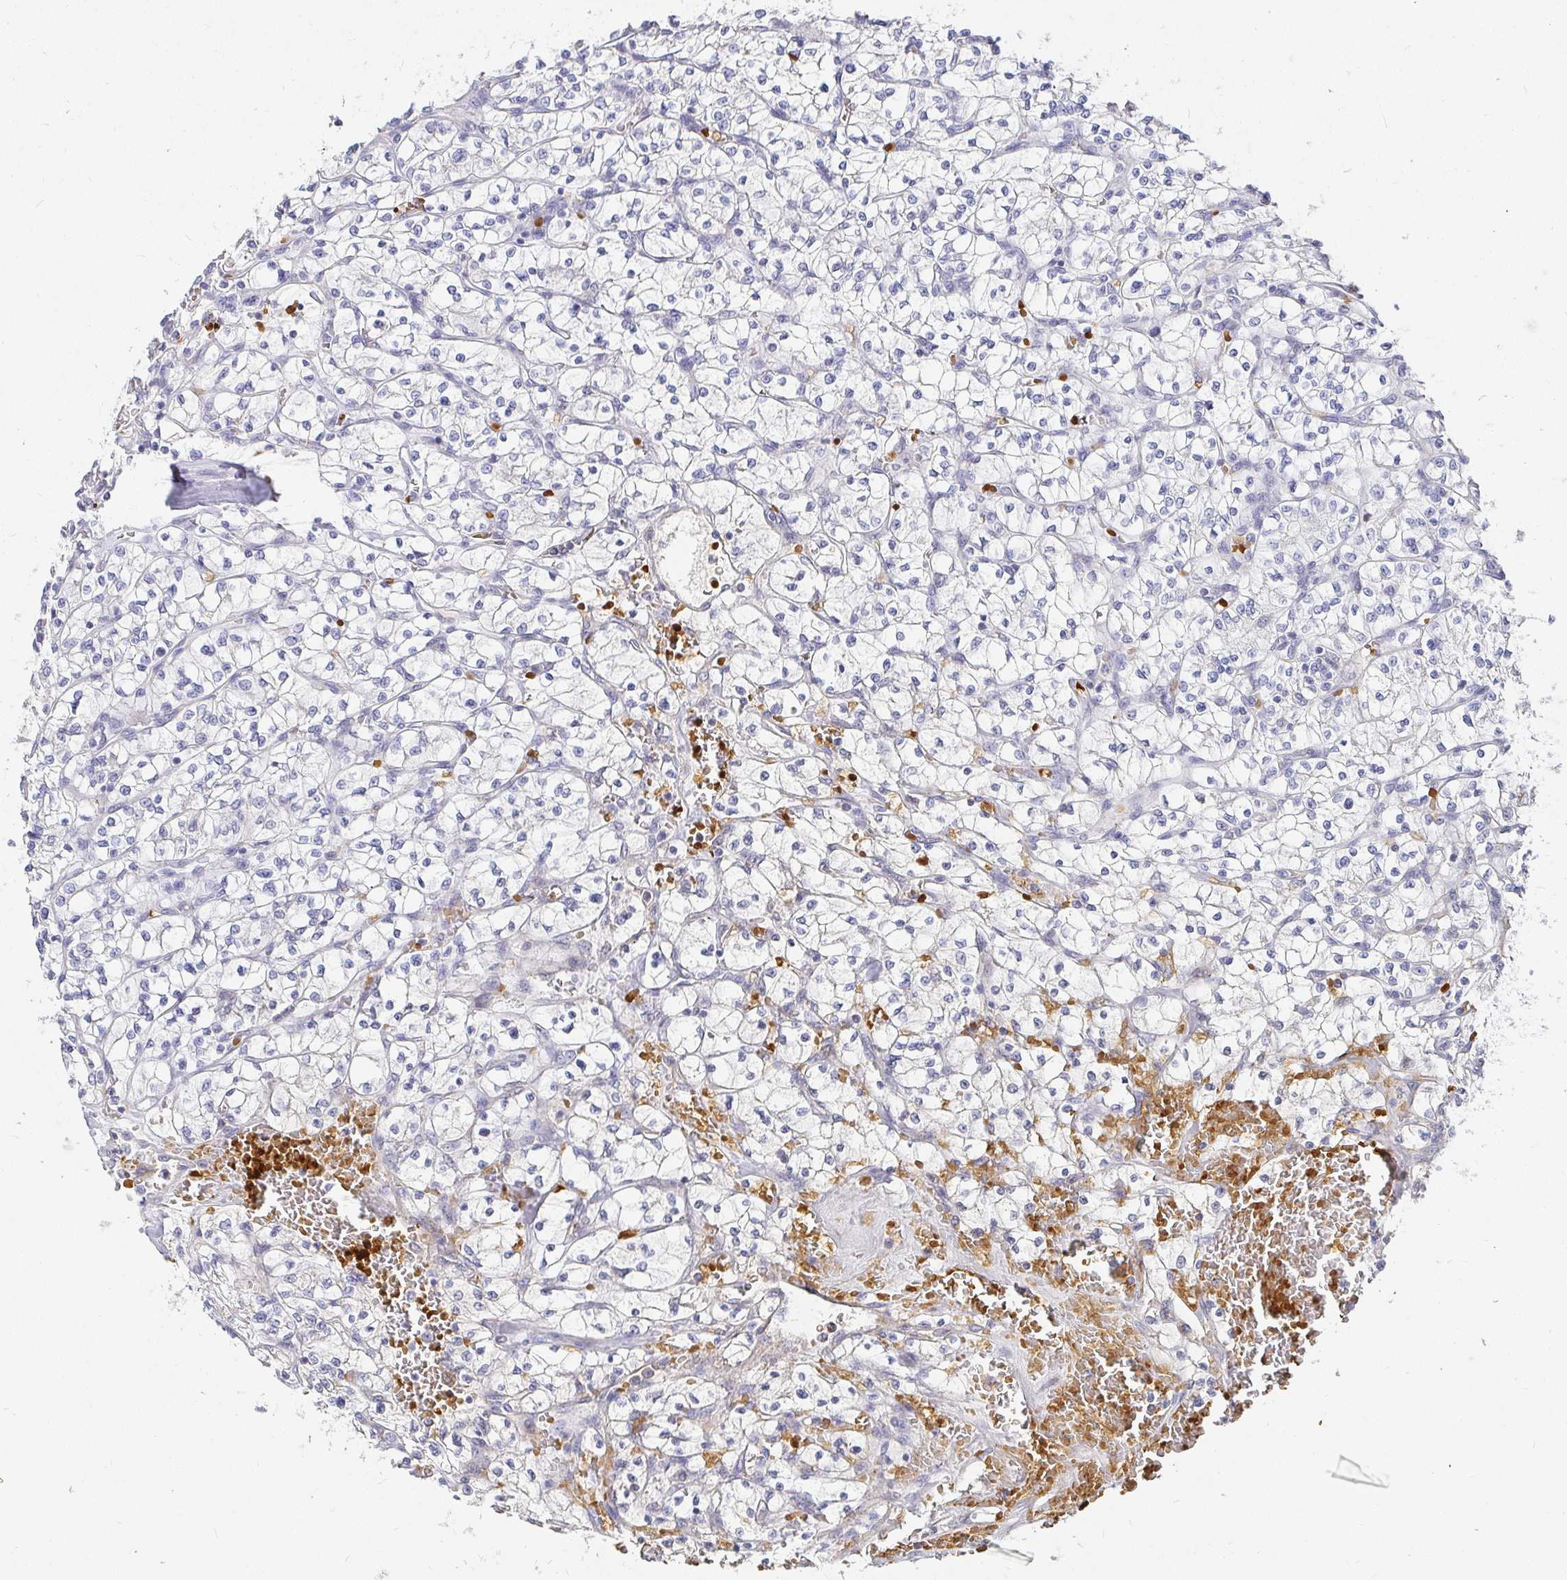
{"staining": {"intensity": "negative", "quantity": "none", "location": "none"}, "tissue": "renal cancer", "cell_type": "Tumor cells", "image_type": "cancer", "snomed": [{"axis": "morphology", "description": "Adenocarcinoma, NOS"}, {"axis": "topography", "description": "Kidney"}], "caption": "DAB immunohistochemical staining of renal adenocarcinoma reveals no significant staining in tumor cells. Nuclei are stained in blue.", "gene": "FGF21", "patient": {"sex": "female", "age": 64}}